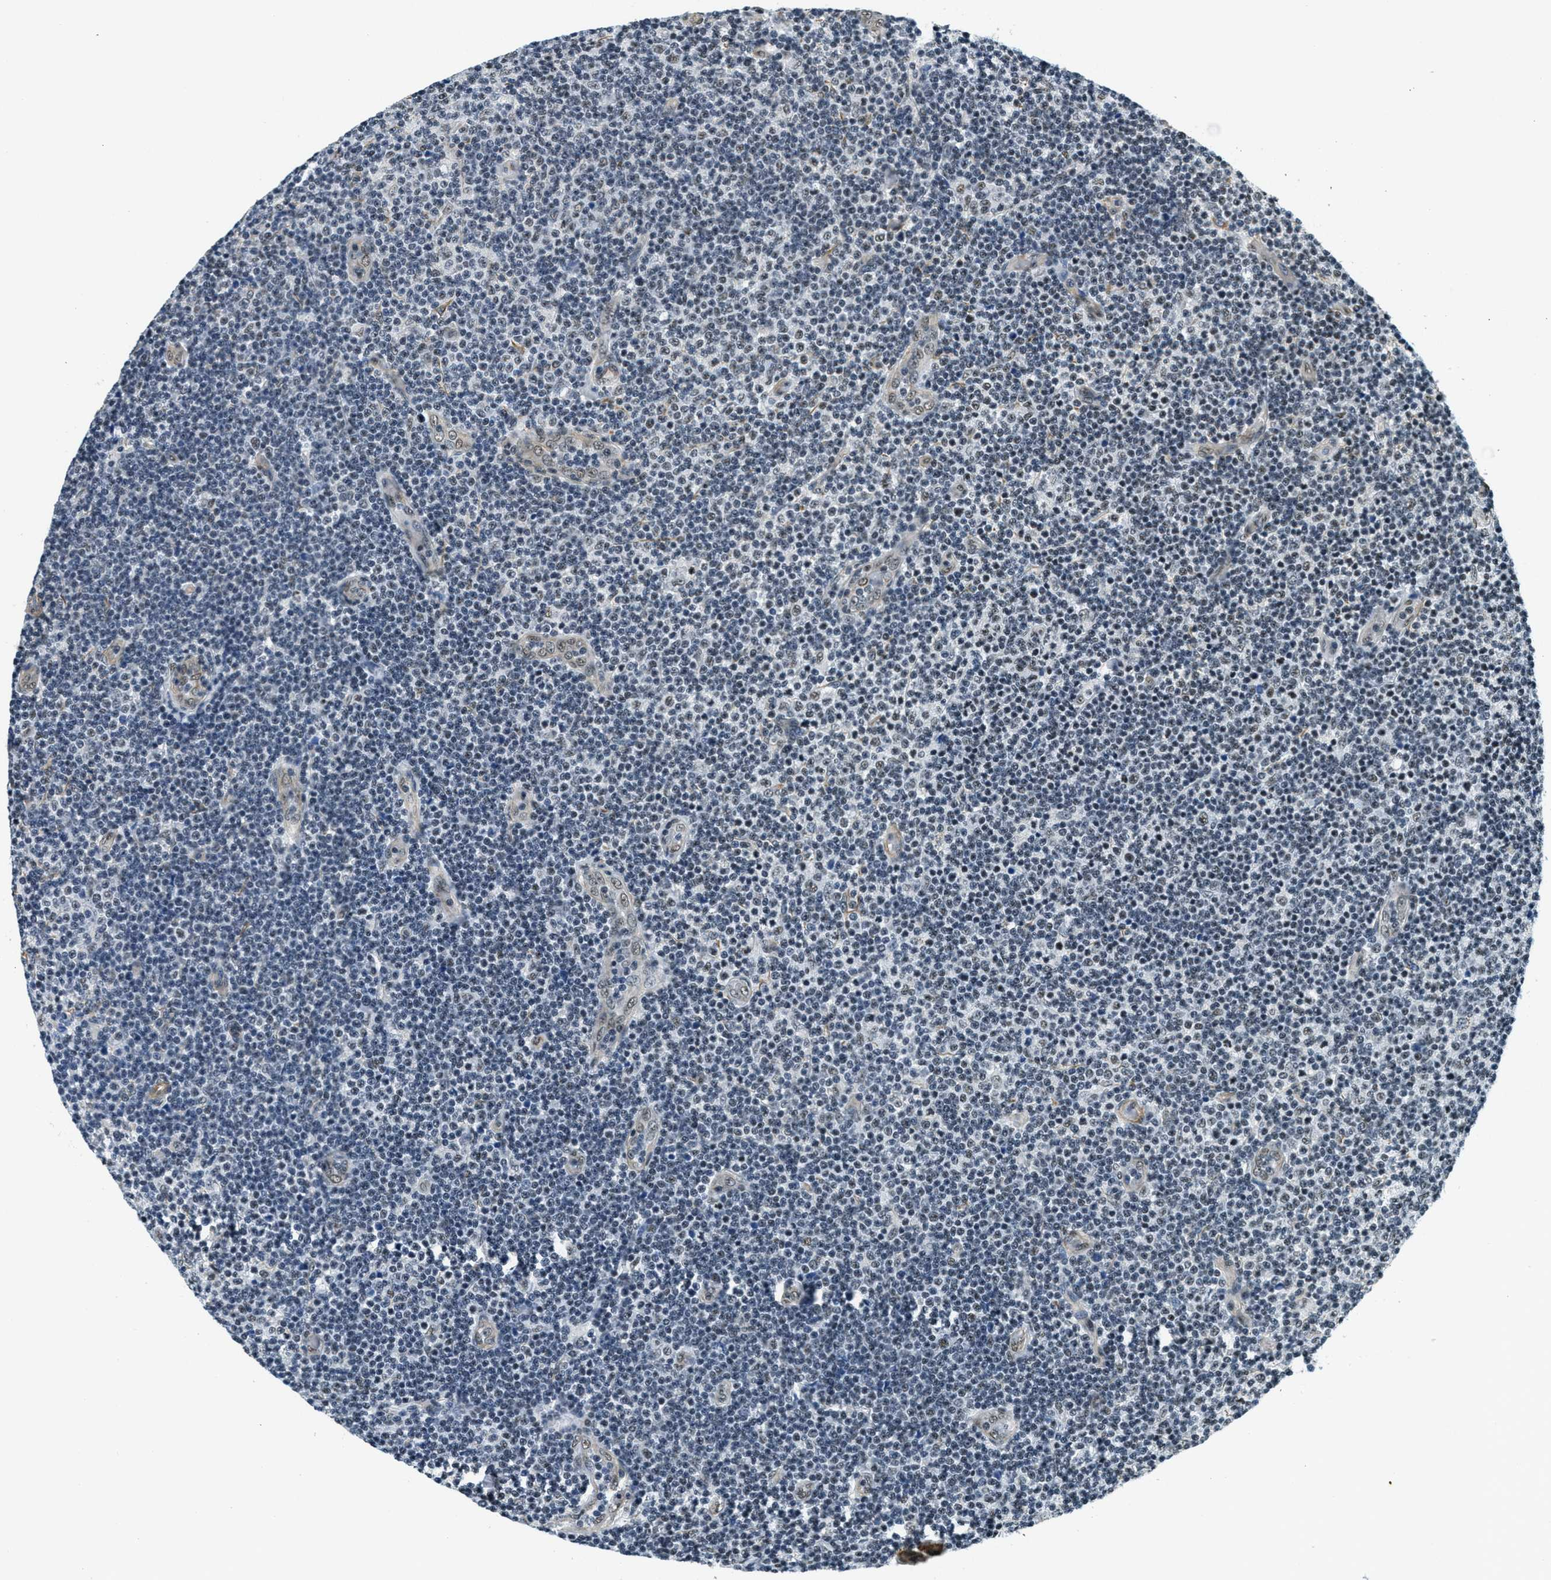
{"staining": {"intensity": "weak", "quantity": "25%-75%", "location": "nuclear"}, "tissue": "lymphoma", "cell_type": "Tumor cells", "image_type": "cancer", "snomed": [{"axis": "morphology", "description": "Malignant lymphoma, non-Hodgkin's type, Low grade"}, {"axis": "topography", "description": "Lymph node"}], "caption": "There is low levels of weak nuclear positivity in tumor cells of lymphoma, as demonstrated by immunohistochemical staining (brown color).", "gene": "CFAP36", "patient": {"sex": "male", "age": 83}}